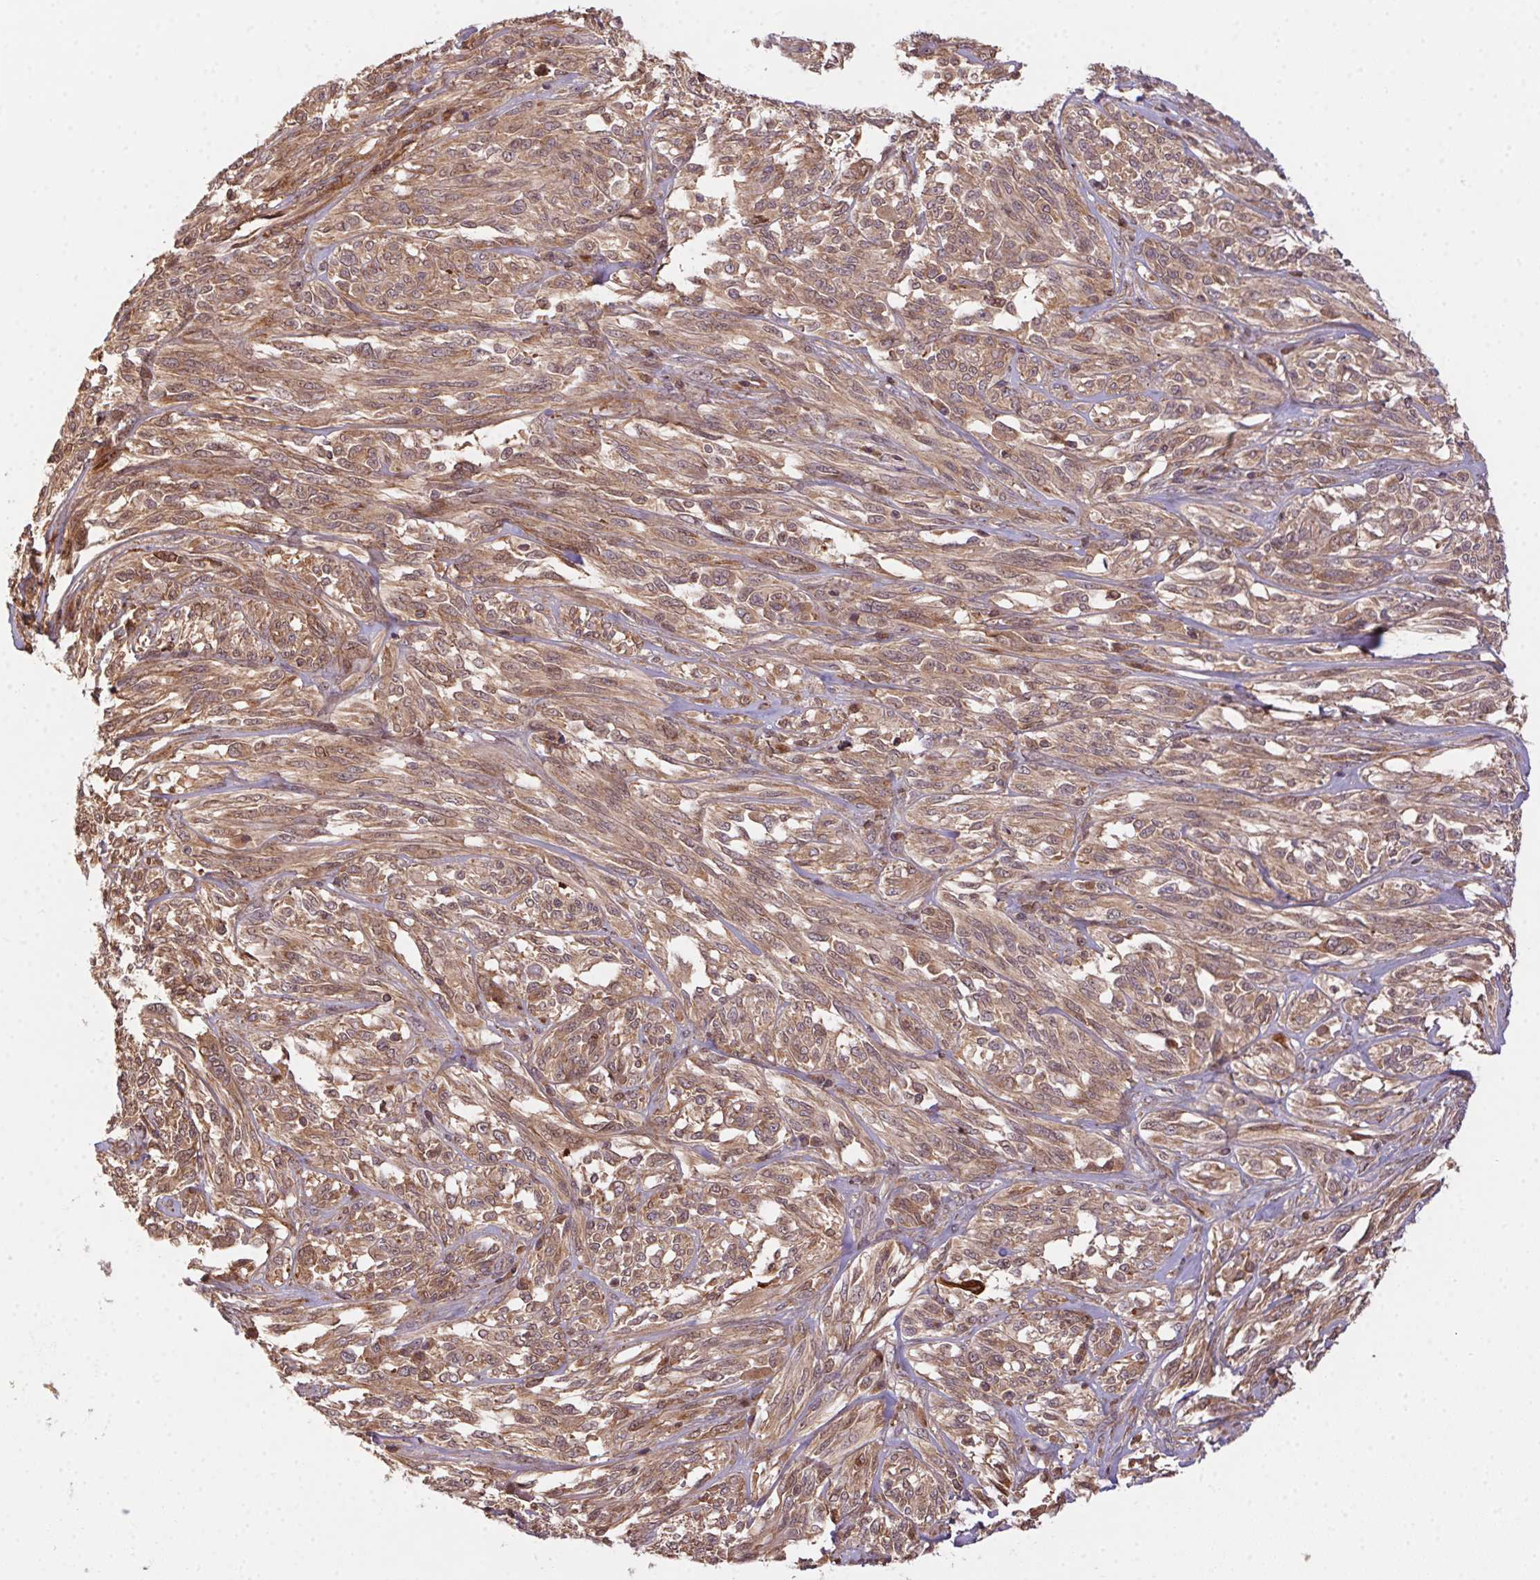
{"staining": {"intensity": "weak", "quantity": ">75%", "location": "cytoplasmic/membranous,nuclear"}, "tissue": "melanoma", "cell_type": "Tumor cells", "image_type": "cancer", "snomed": [{"axis": "morphology", "description": "Malignant melanoma, NOS"}, {"axis": "topography", "description": "Skin"}], "caption": "High-magnification brightfield microscopy of melanoma stained with DAB (brown) and counterstained with hematoxylin (blue). tumor cells exhibit weak cytoplasmic/membranous and nuclear expression is identified in about>75% of cells.", "gene": "MEX3D", "patient": {"sex": "female", "age": 91}}